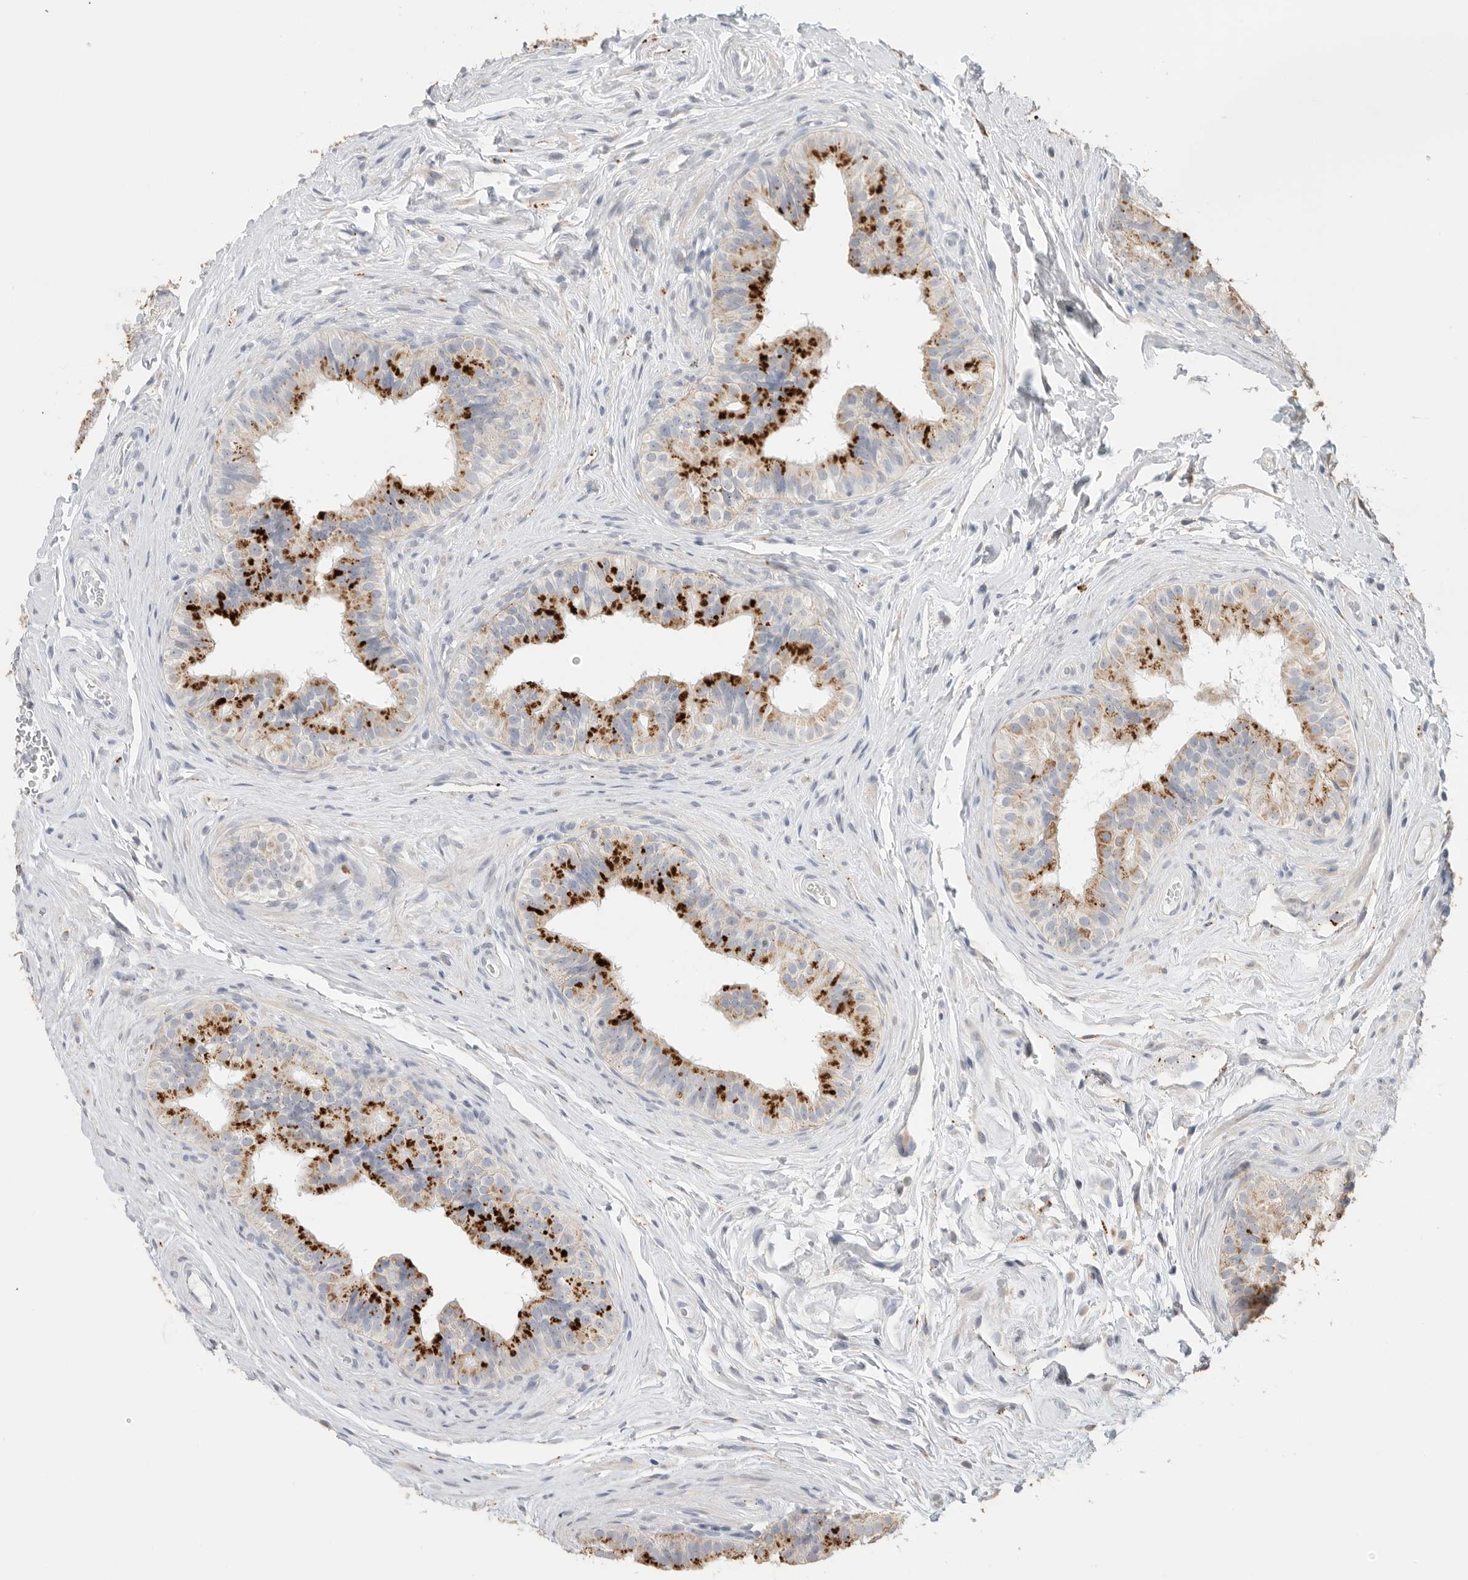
{"staining": {"intensity": "strong", "quantity": "25%-75%", "location": "cytoplasmic/membranous"}, "tissue": "epididymis", "cell_type": "Glandular cells", "image_type": "normal", "snomed": [{"axis": "morphology", "description": "Normal tissue, NOS"}, {"axis": "topography", "description": "Epididymis"}], "caption": "IHC staining of unremarkable epididymis, which exhibits high levels of strong cytoplasmic/membranous positivity in approximately 25%-75% of glandular cells indicating strong cytoplasmic/membranous protein staining. The staining was performed using DAB (3,3'-diaminobenzidine) (brown) for protein detection and nuclei were counterstained in hematoxylin (blue).", "gene": "GGH", "patient": {"sex": "male", "age": 49}}